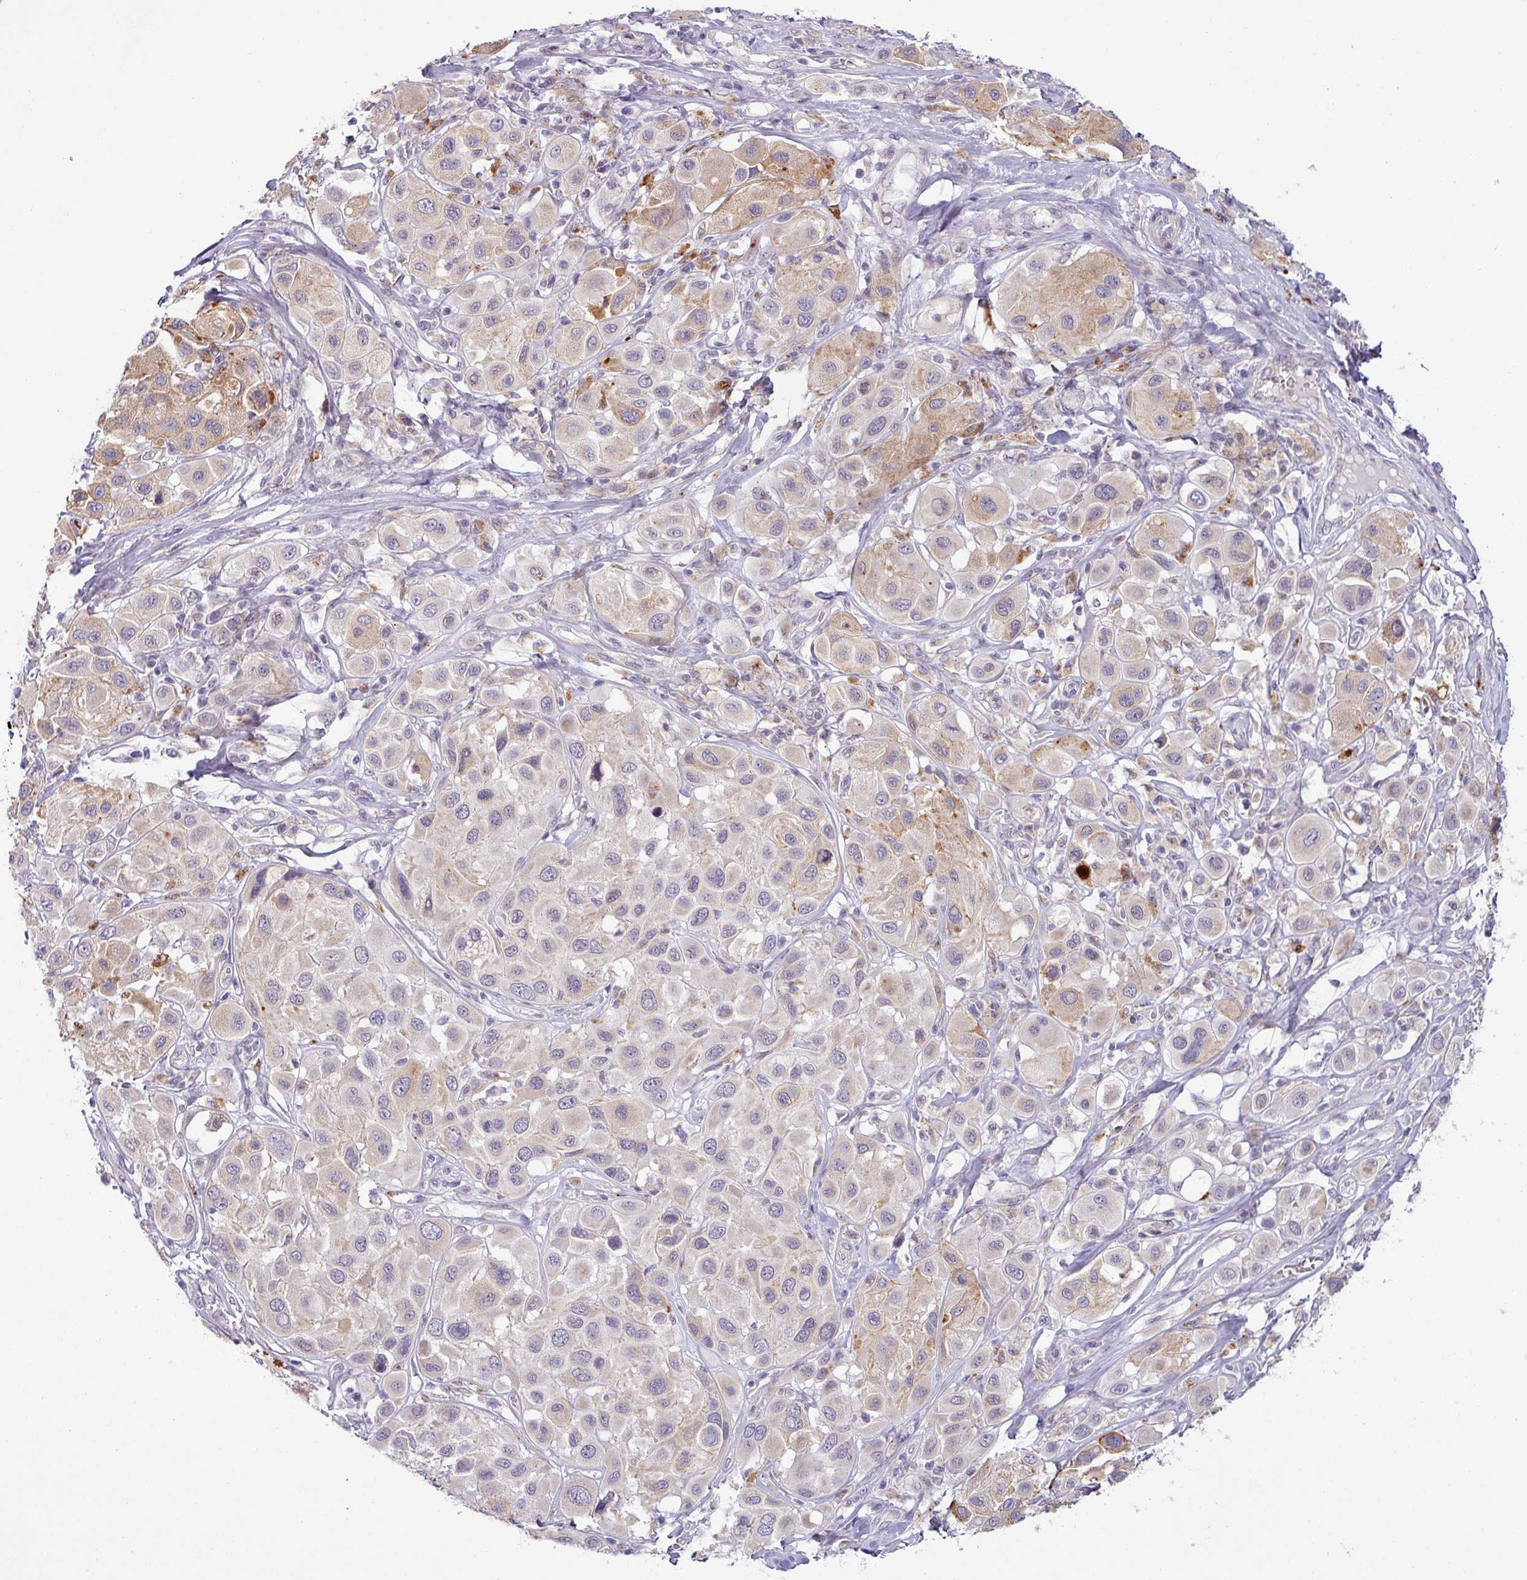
{"staining": {"intensity": "negative", "quantity": "none", "location": "none"}, "tissue": "melanoma", "cell_type": "Tumor cells", "image_type": "cancer", "snomed": [{"axis": "morphology", "description": "Malignant melanoma, Metastatic site"}, {"axis": "topography", "description": "Skin"}], "caption": "This is a image of IHC staining of melanoma, which shows no positivity in tumor cells.", "gene": "HBEGF", "patient": {"sex": "male", "age": 41}}